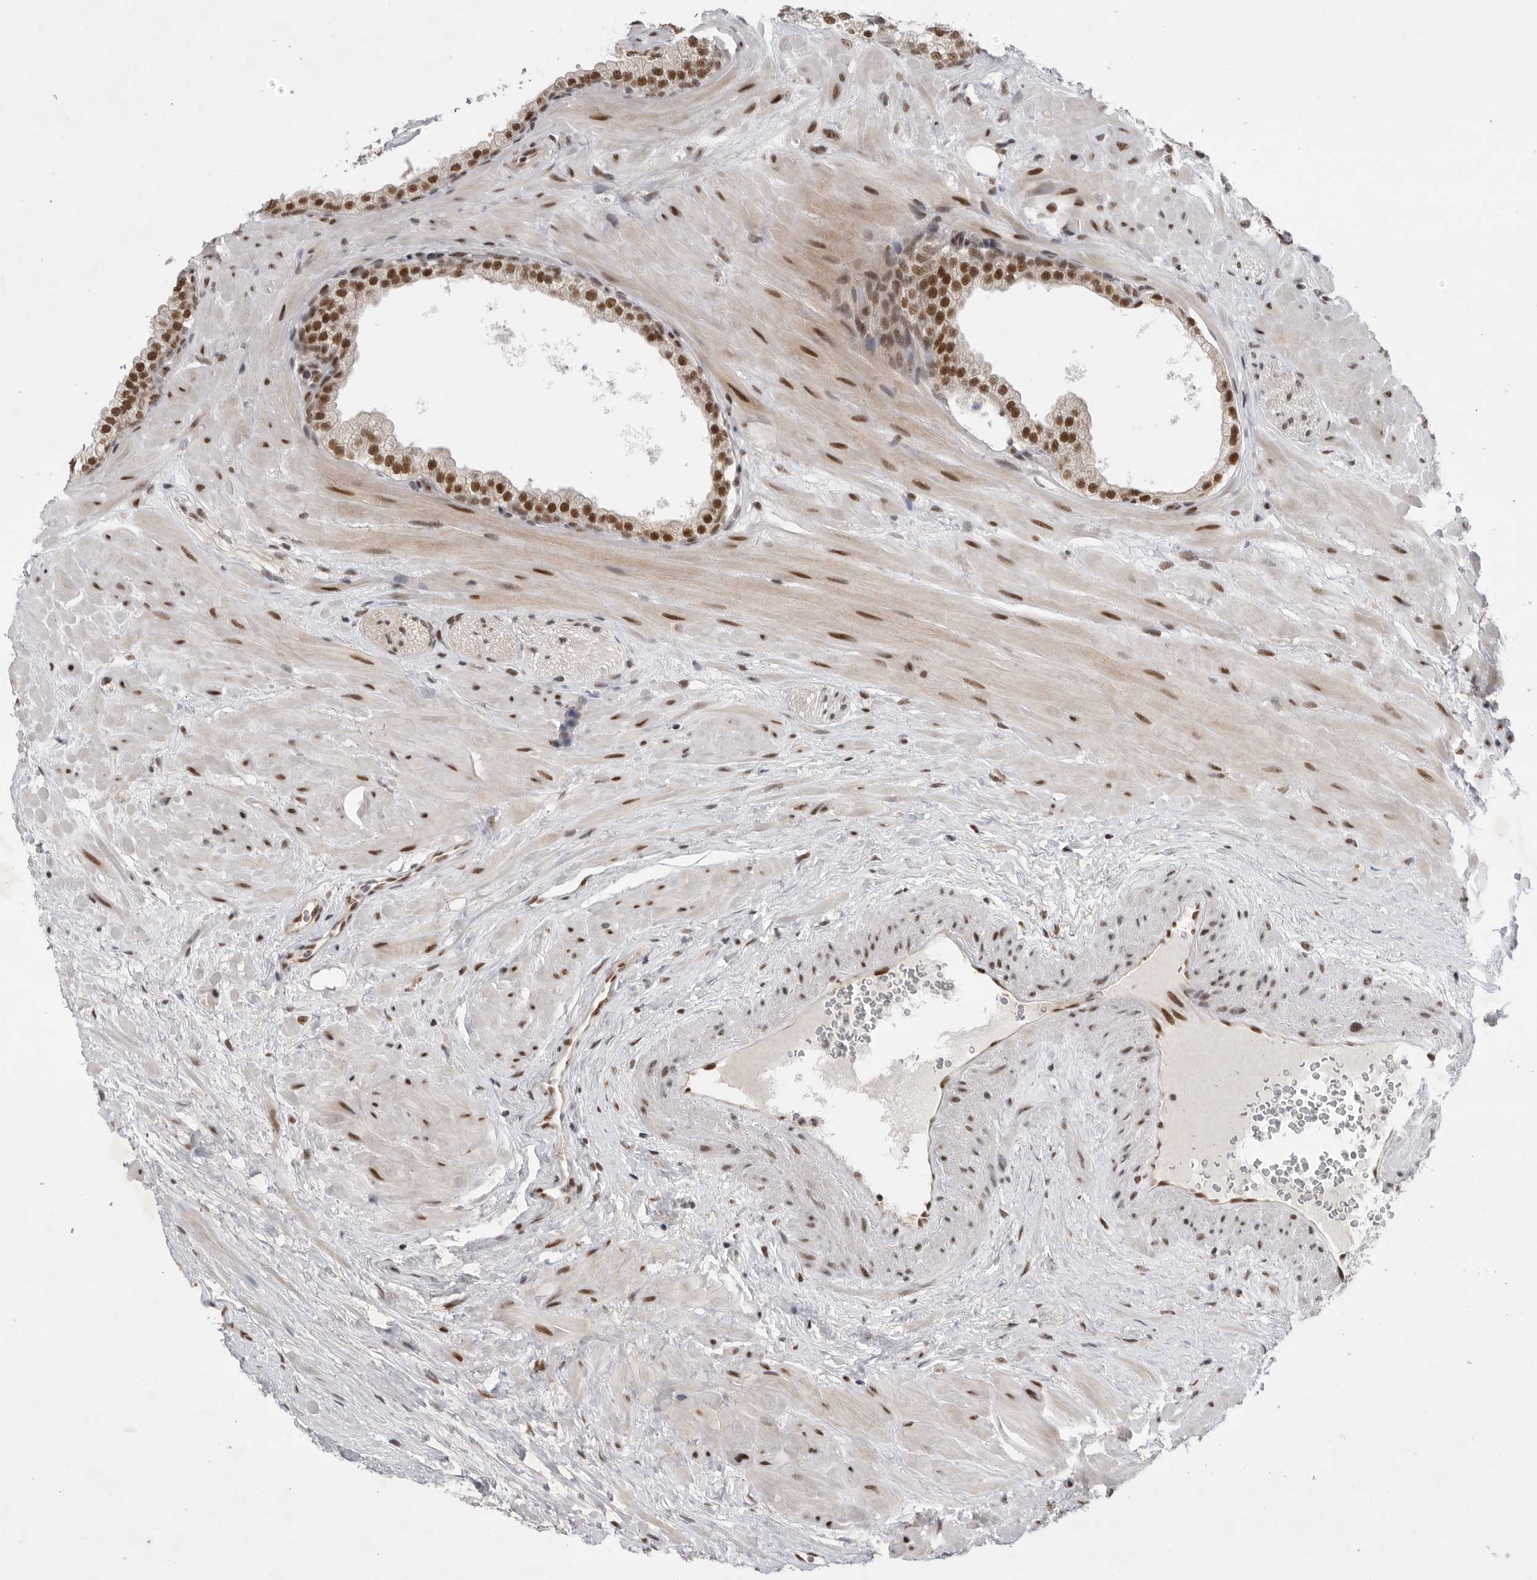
{"staining": {"intensity": "strong", "quantity": ">75%", "location": "nuclear"}, "tissue": "prostate", "cell_type": "Glandular cells", "image_type": "normal", "snomed": [{"axis": "morphology", "description": "Normal tissue, NOS"}, {"axis": "morphology", "description": "Urothelial carcinoma, Low grade"}, {"axis": "topography", "description": "Urinary bladder"}, {"axis": "topography", "description": "Prostate"}], "caption": "This image demonstrates benign prostate stained with IHC to label a protein in brown. The nuclear of glandular cells show strong positivity for the protein. Nuclei are counter-stained blue.", "gene": "ZNF830", "patient": {"sex": "male", "age": 60}}